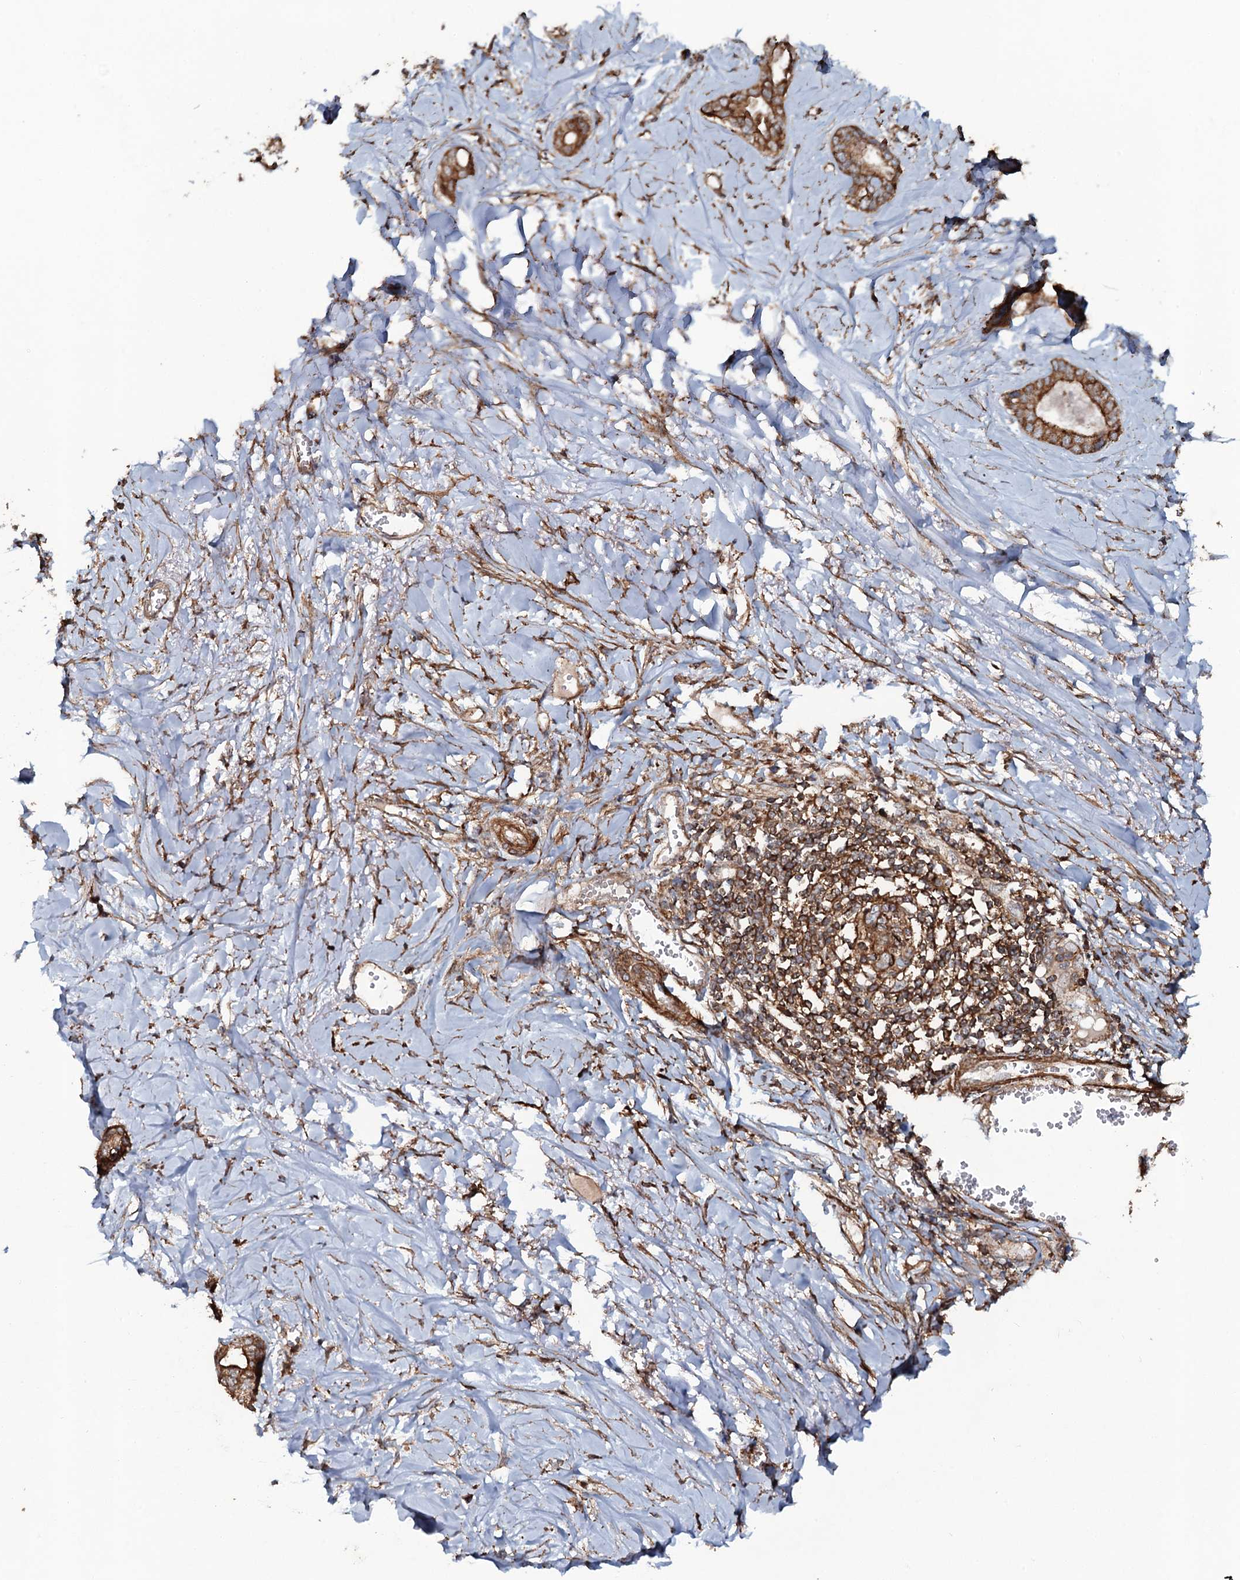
{"staining": {"intensity": "moderate", "quantity": ">75%", "location": "cytoplasmic/membranous"}, "tissue": "liver cancer", "cell_type": "Tumor cells", "image_type": "cancer", "snomed": [{"axis": "morphology", "description": "Cholangiocarcinoma"}, {"axis": "topography", "description": "Liver"}], "caption": "Immunohistochemistry (DAB (3,3'-diaminobenzidine)) staining of human liver cholangiocarcinoma demonstrates moderate cytoplasmic/membranous protein expression in about >75% of tumor cells.", "gene": "VWA8", "patient": {"sex": "female", "age": 77}}